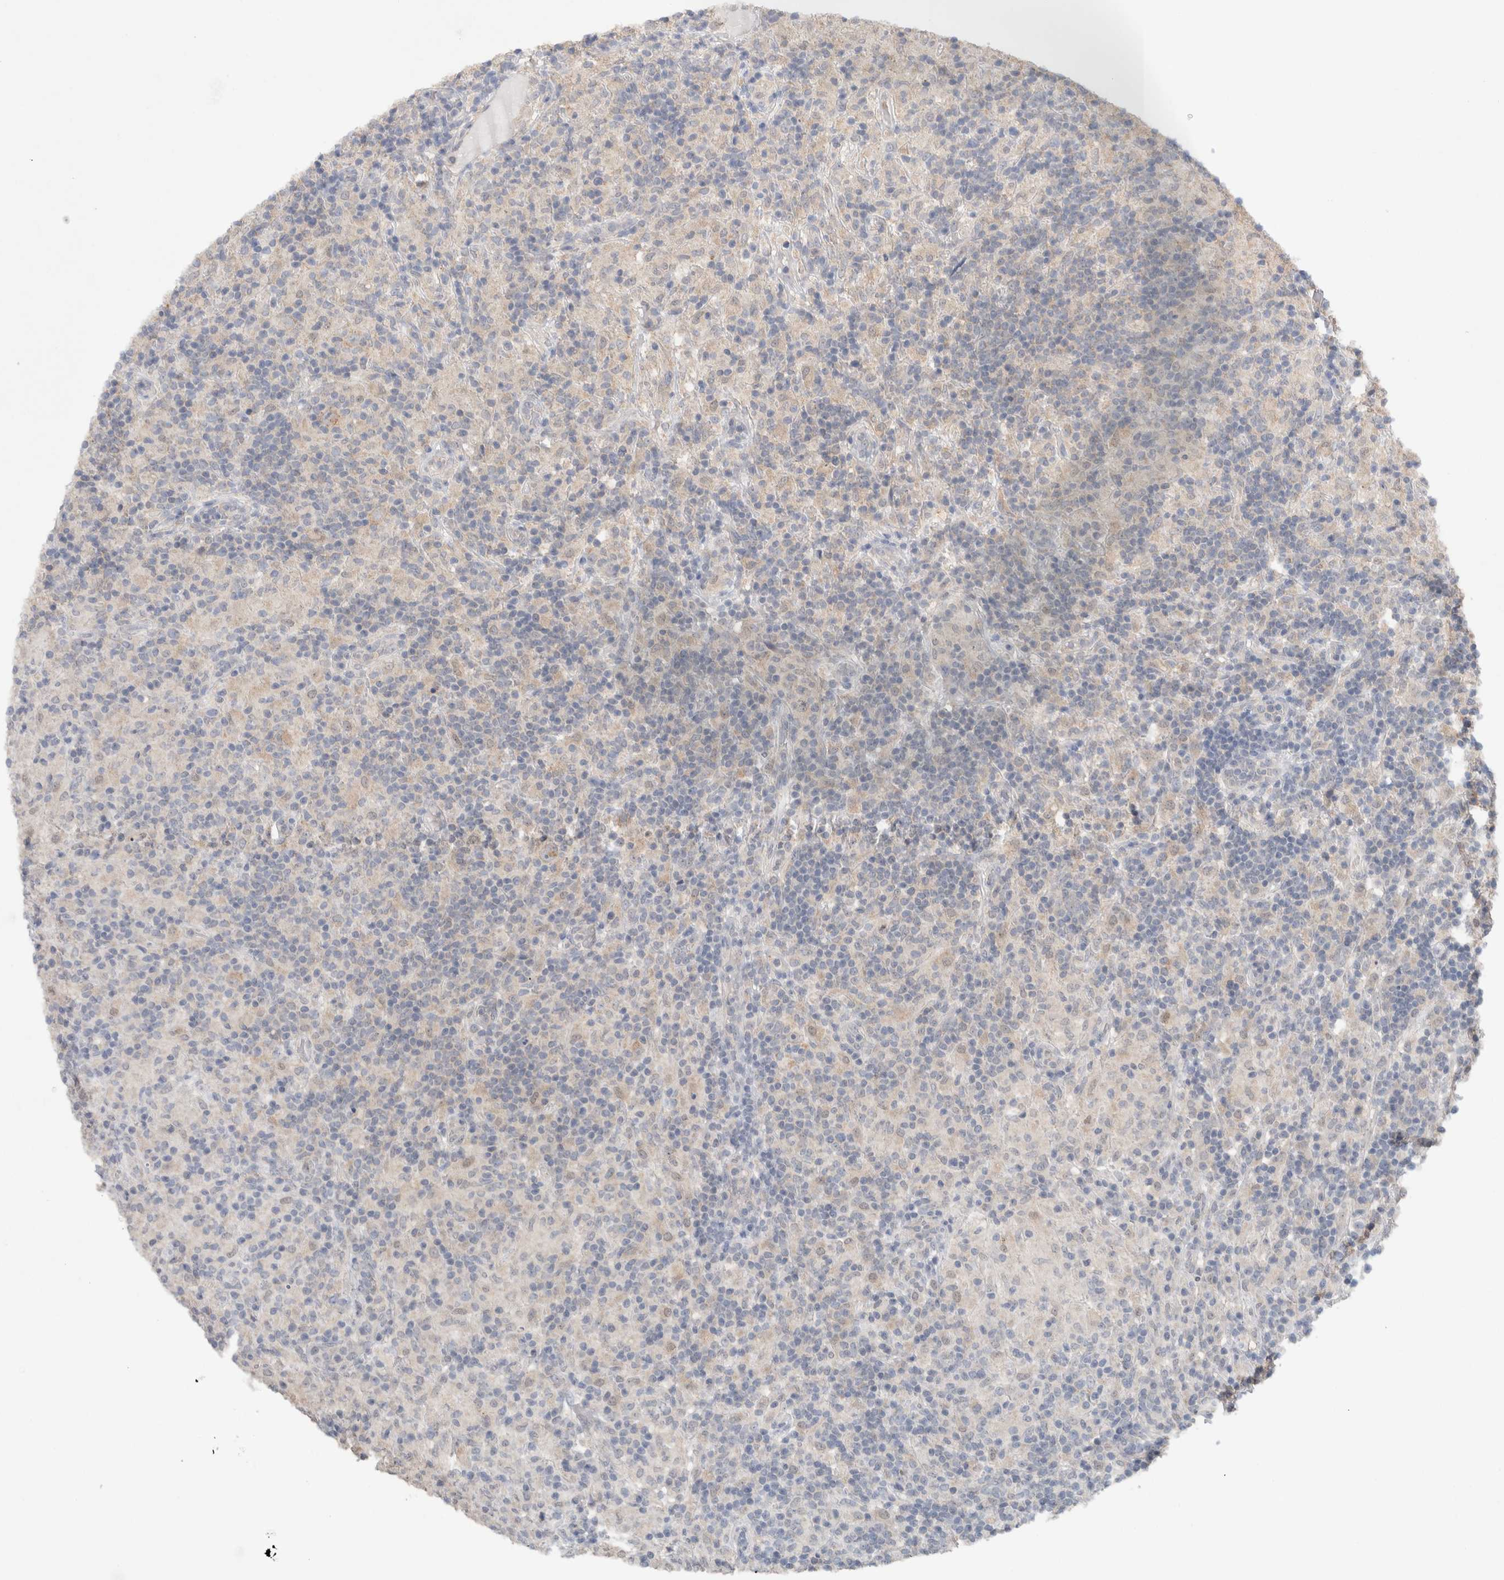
{"staining": {"intensity": "weak", "quantity": ">75%", "location": "cytoplasmic/membranous"}, "tissue": "lymphoma", "cell_type": "Tumor cells", "image_type": "cancer", "snomed": [{"axis": "morphology", "description": "Hodgkin's disease, NOS"}, {"axis": "topography", "description": "Lymph node"}], "caption": "High-magnification brightfield microscopy of Hodgkin's disease stained with DAB (brown) and counterstained with hematoxylin (blue). tumor cells exhibit weak cytoplasmic/membranous staining is identified in about>75% of cells. Immunohistochemistry stains the protein in brown and the nuclei are stained blue.", "gene": "RAB14", "patient": {"sex": "male", "age": 70}}